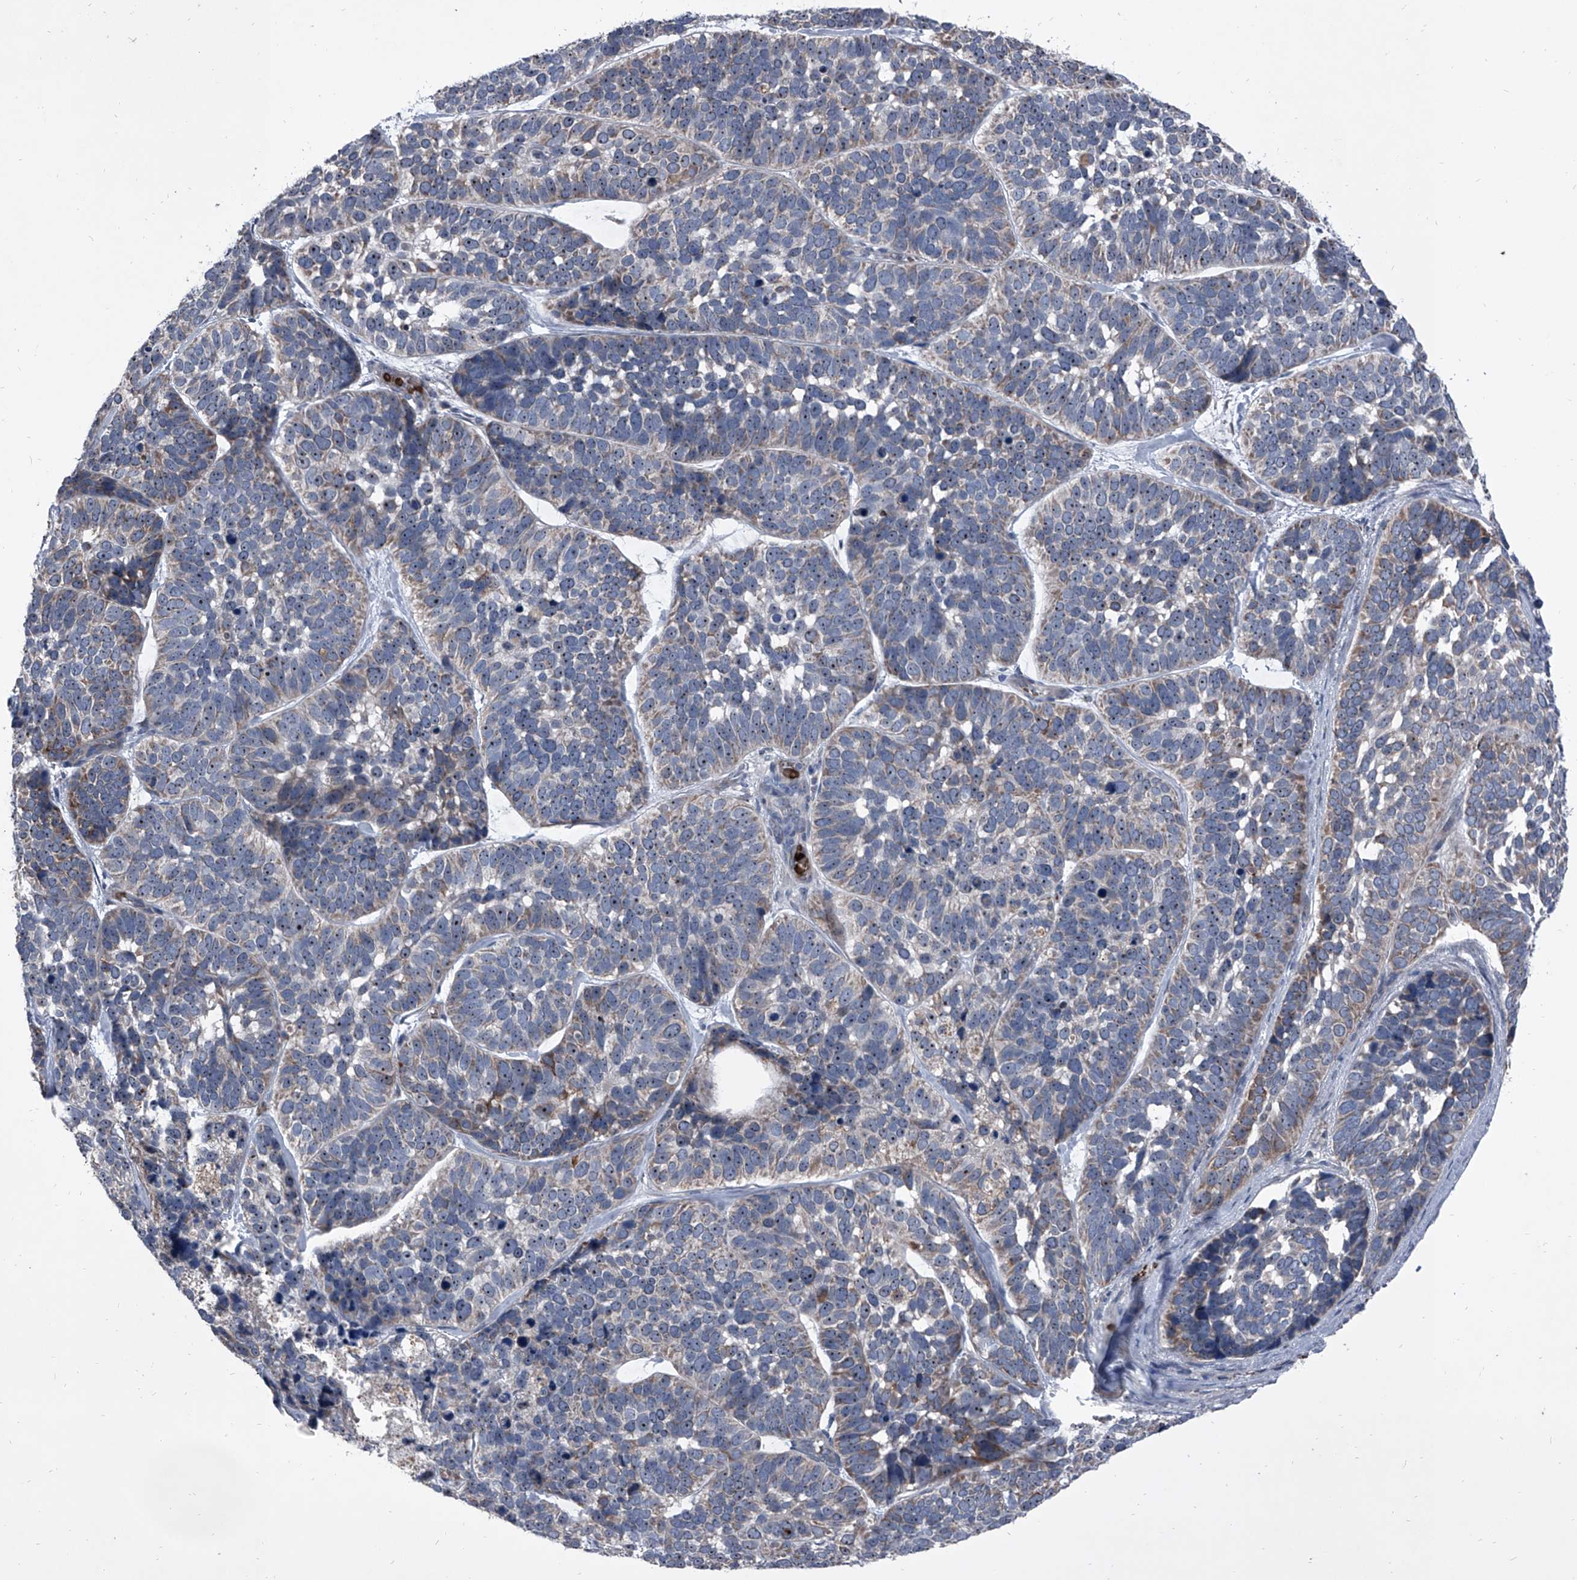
{"staining": {"intensity": "moderate", "quantity": "<25%", "location": "cytoplasmic/membranous,nuclear"}, "tissue": "skin cancer", "cell_type": "Tumor cells", "image_type": "cancer", "snomed": [{"axis": "morphology", "description": "Basal cell carcinoma"}, {"axis": "topography", "description": "Skin"}], "caption": "A low amount of moderate cytoplasmic/membranous and nuclear positivity is seen in approximately <25% of tumor cells in skin cancer tissue.", "gene": "CEP85L", "patient": {"sex": "male", "age": 62}}